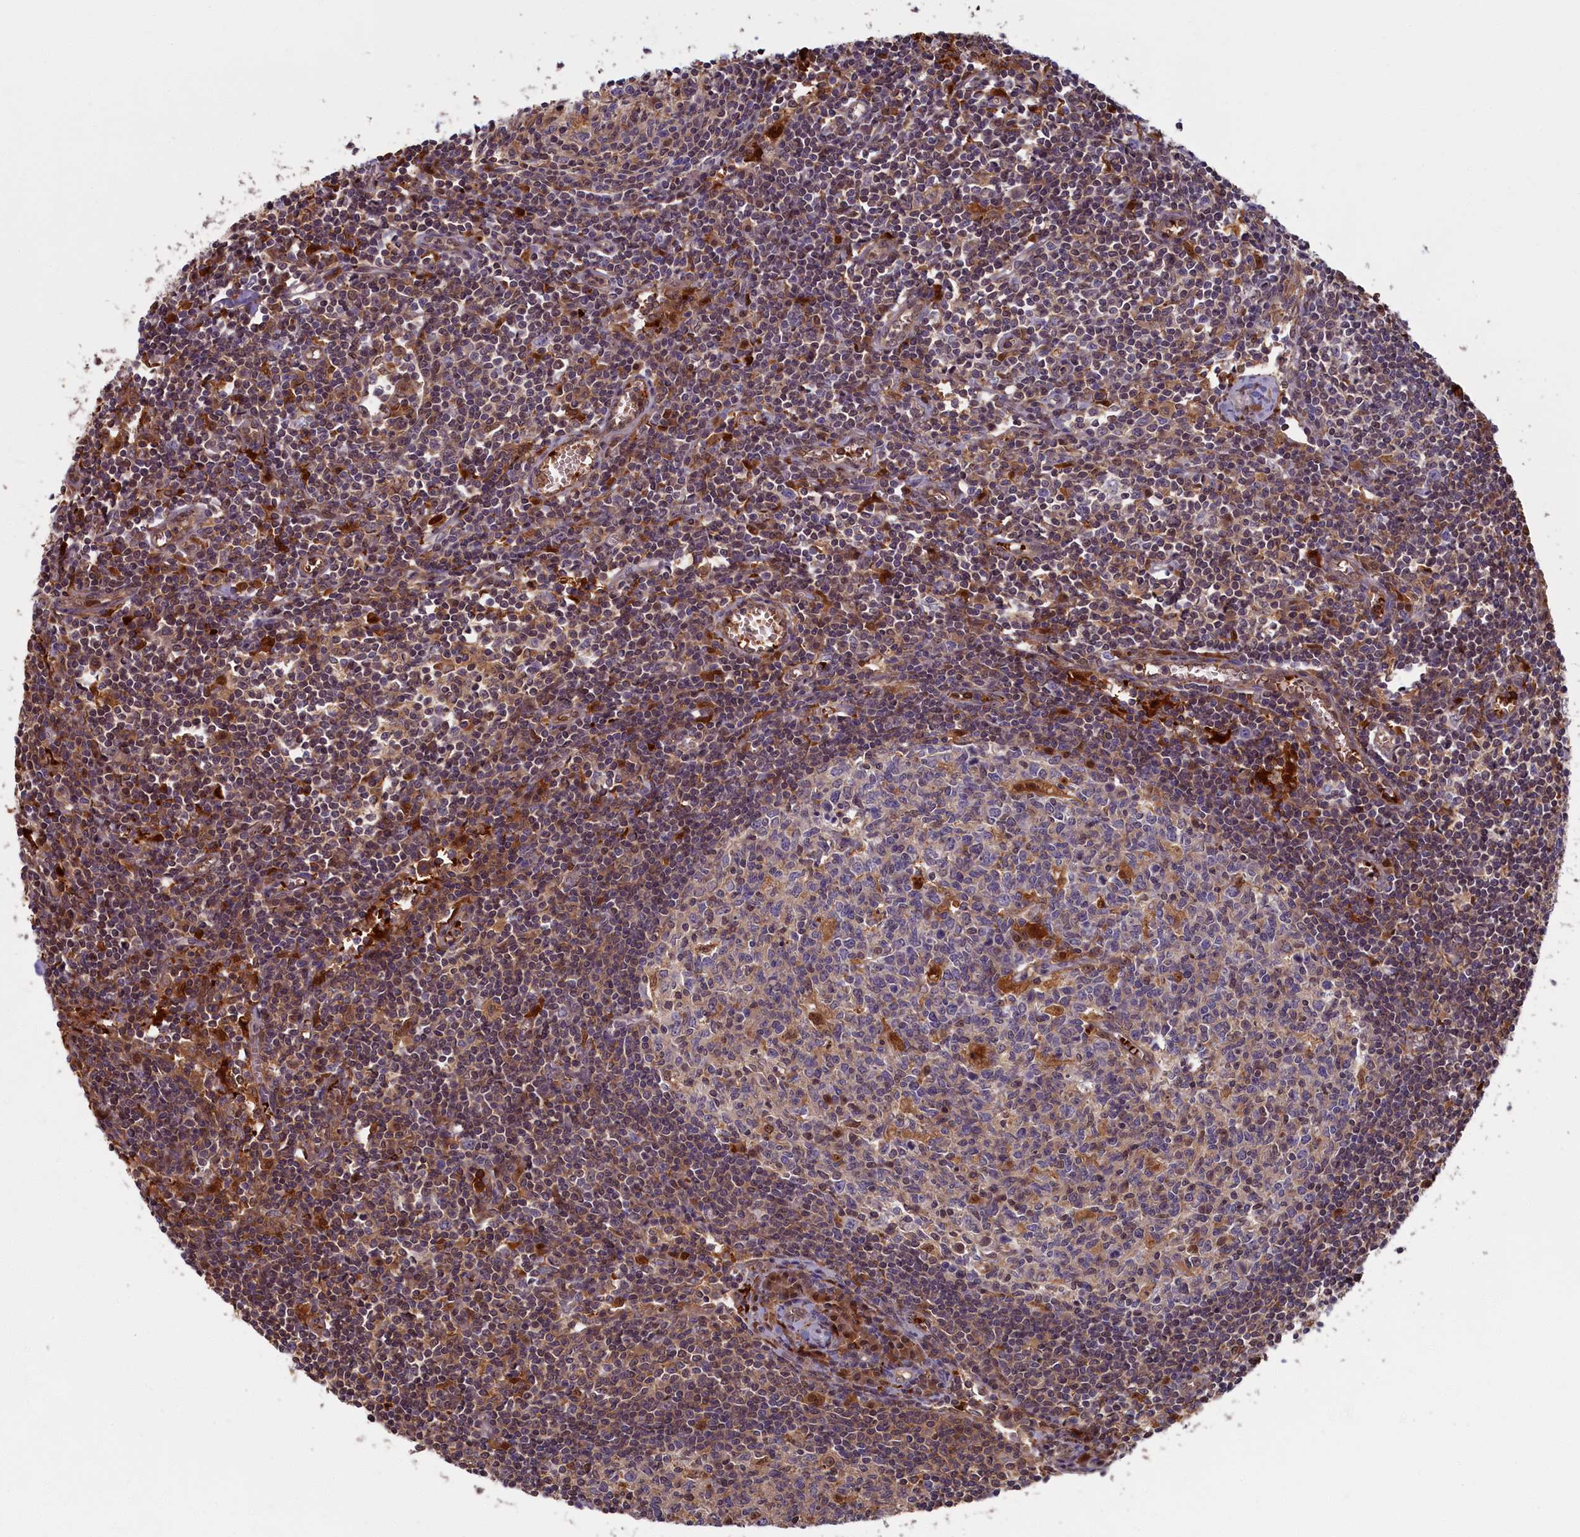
{"staining": {"intensity": "moderate", "quantity": "<25%", "location": "cytoplasmic/membranous"}, "tissue": "lymph node", "cell_type": "Germinal center cells", "image_type": "normal", "snomed": [{"axis": "morphology", "description": "Normal tissue, NOS"}, {"axis": "topography", "description": "Lymph node"}], "caption": "Protein staining exhibits moderate cytoplasmic/membranous positivity in about <25% of germinal center cells in benign lymph node.", "gene": "BLVRB", "patient": {"sex": "female", "age": 55}}